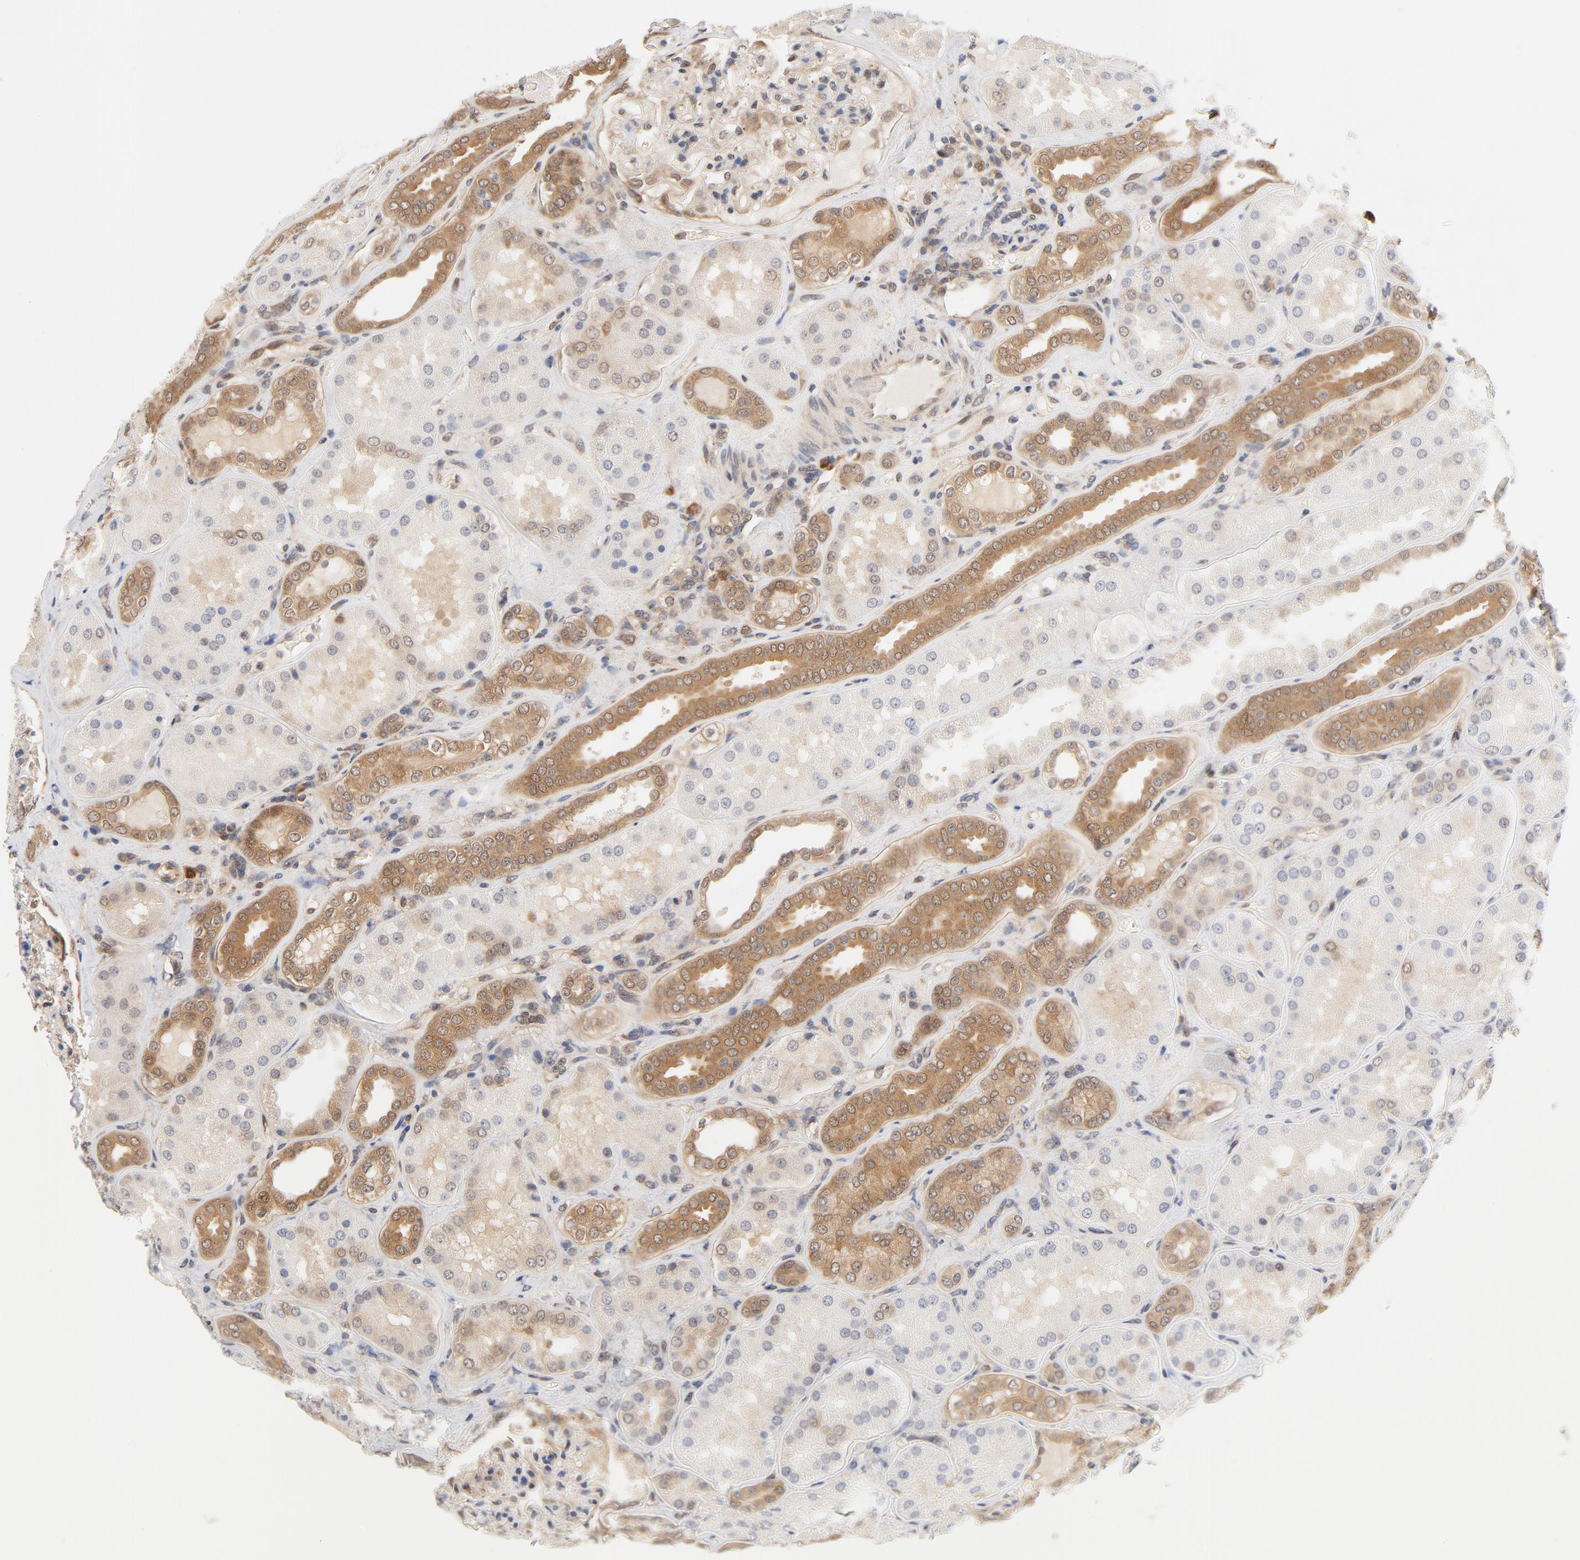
{"staining": {"intensity": "moderate", "quantity": ">75%", "location": "cytoplasmic/membranous,nuclear"}, "tissue": "kidney", "cell_type": "Cells in glomeruli", "image_type": "normal", "snomed": [{"axis": "morphology", "description": "Normal tissue, NOS"}, {"axis": "topography", "description": "Kidney"}], "caption": "Kidney stained with a brown dye displays moderate cytoplasmic/membranous,nuclear positive expression in about >75% of cells in glomeruli.", "gene": "EIF4E", "patient": {"sex": "female", "age": 56}}